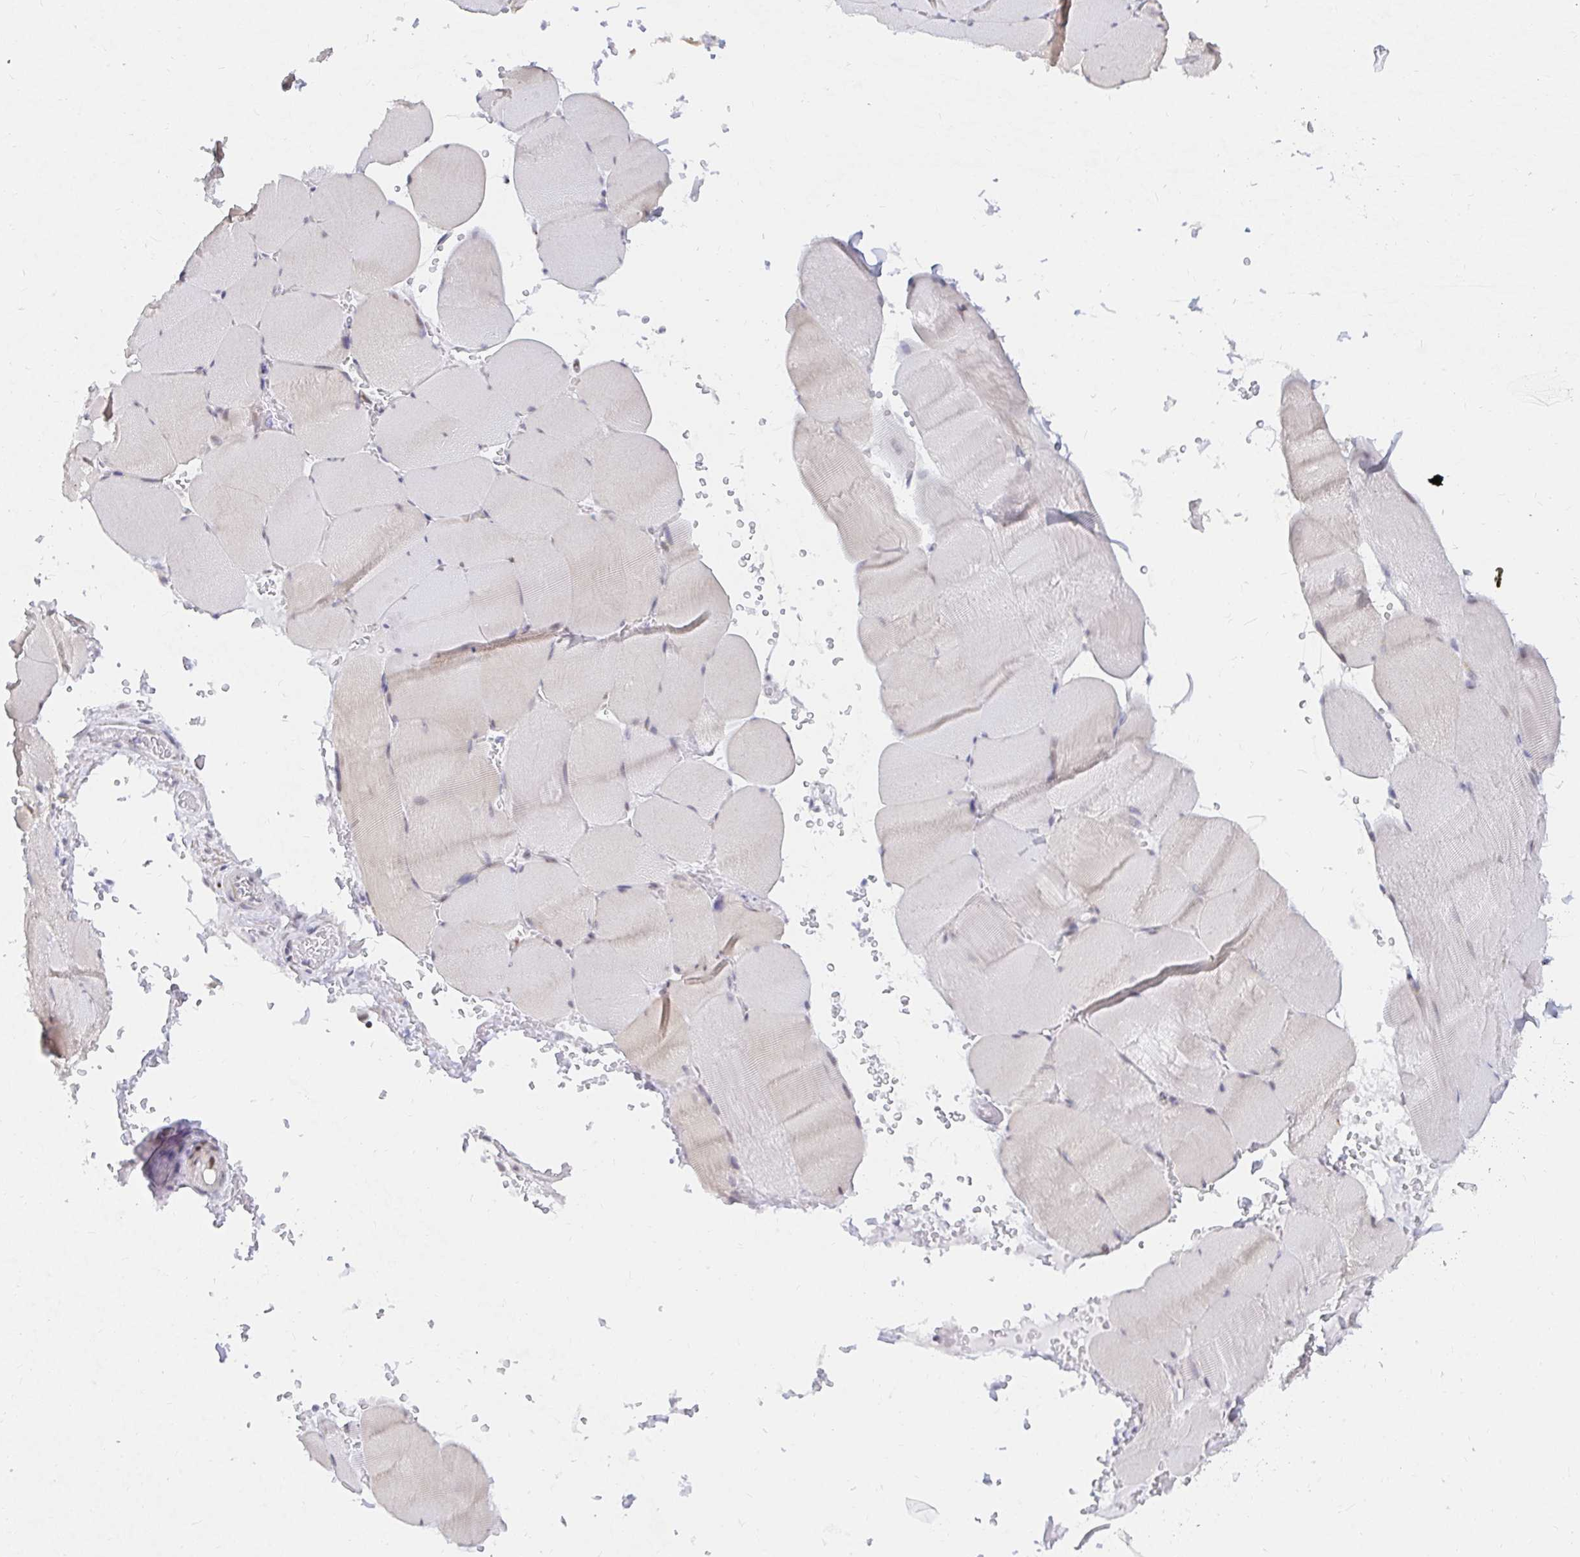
{"staining": {"intensity": "negative", "quantity": "none", "location": "none"}, "tissue": "skeletal muscle", "cell_type": "Myocytes", "image_type": "normal", "snomed": [{"axis": "morphology", "description": "Normal tissue, NOS"}, {"axis": "topography", "description": "Skeletal muscle"}, {"axis": "topography", "description": "Head-Neck"}], "caption": "IHC photomicrograph of unremarkable skeletal muscle: human skeletal muscle stained with DAB (3,3'-diaminobenzidine) demonstrates no significant protein staining in myocytes.", "gene": "COL28A1", "patient": {"sex": "male", "age": 66}}